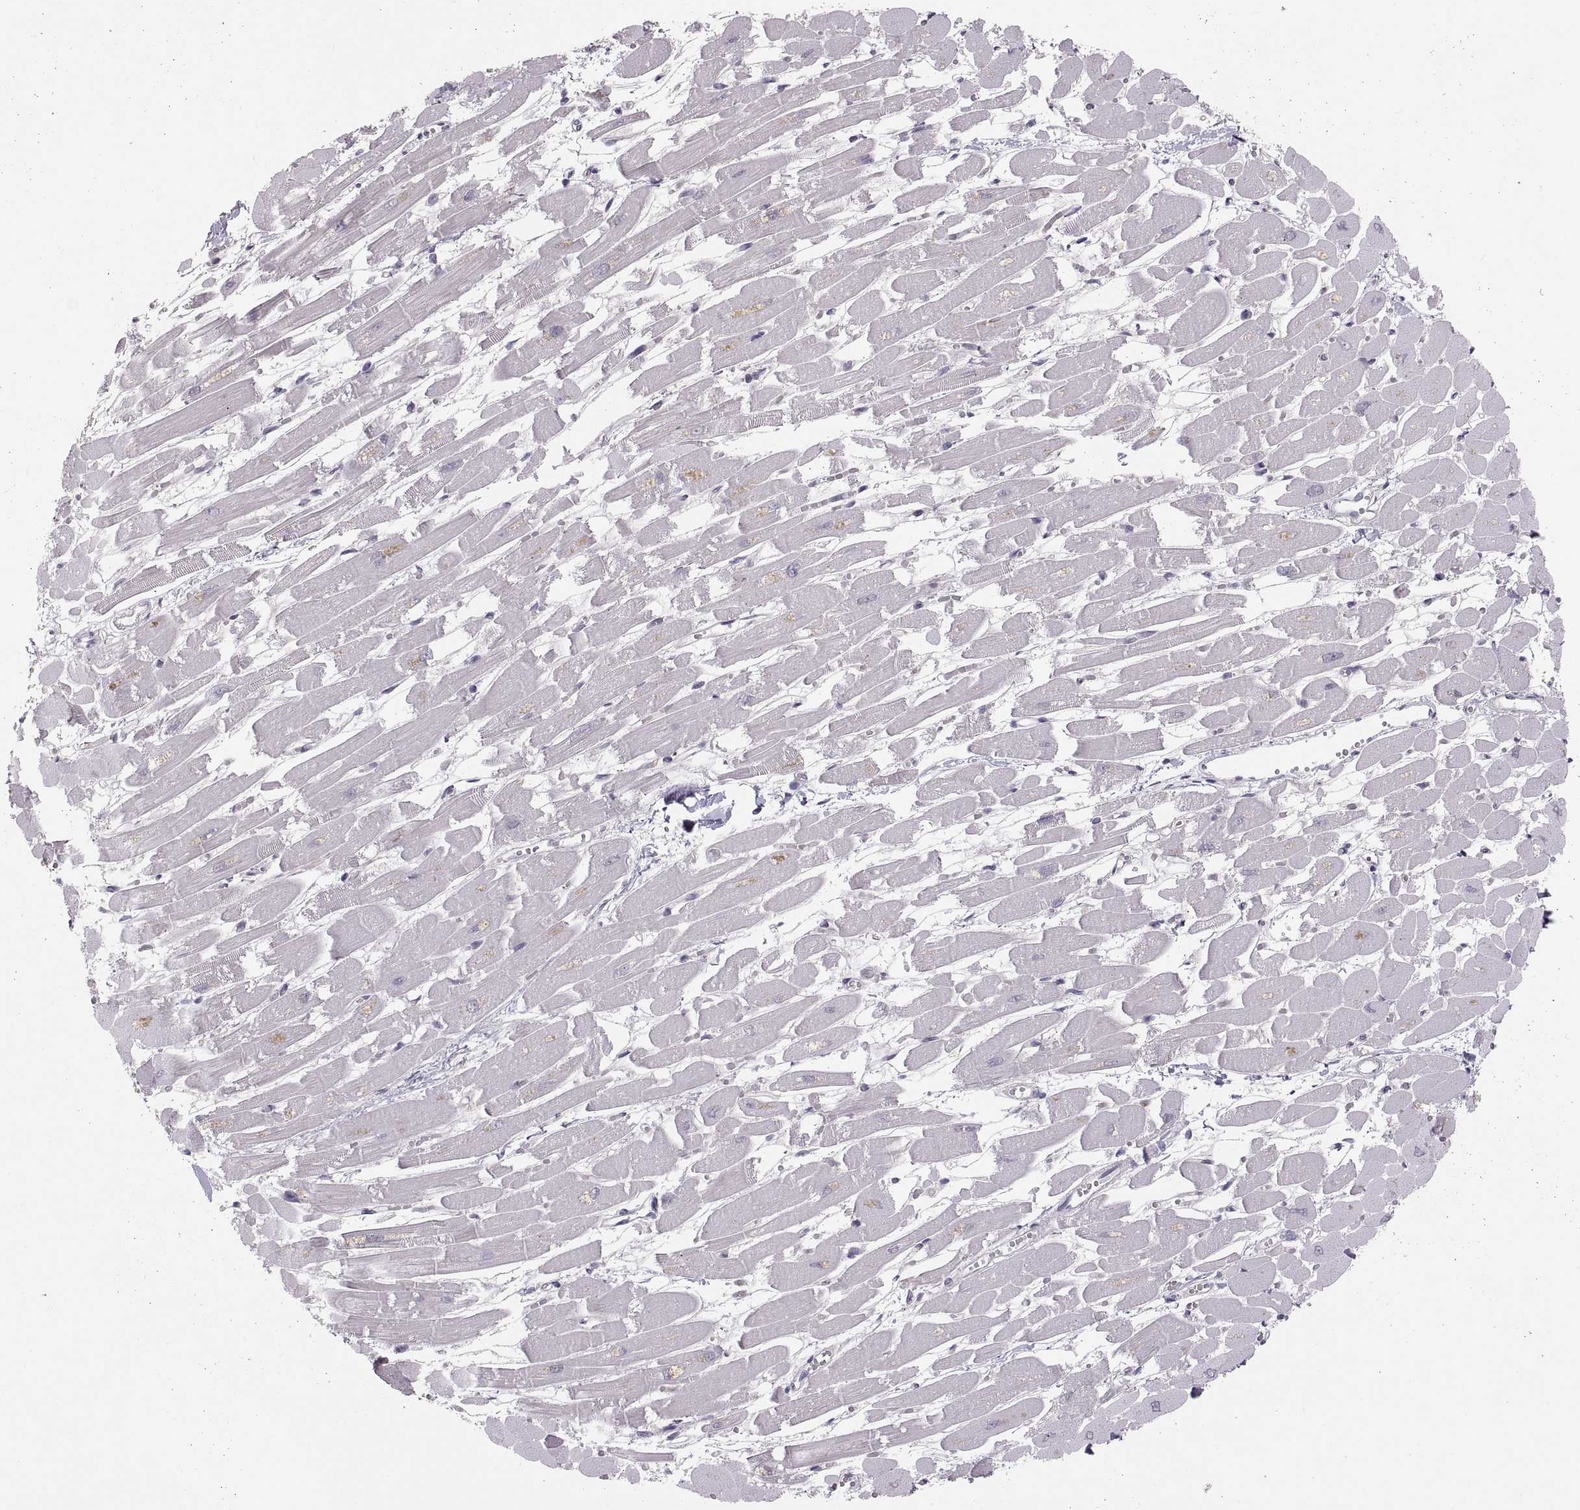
{"staining": {"intensity": "weak", "quantity": "<25%", "location": "nuclear"}, "tissue": "heart muscle", "cell_type": "Cardiomyocytes", "image_type": "normal", "snomed": [{"axis": "morphology", "description": "Normal tissue, NOS"}, {"axis": "topography", "description": "Heart"}], "caption": "The IHC image has no significant expression in cardiomyocytes of heart muscle. Nuclei are stained in blue.", "gene": "SNAI1", "patient": {"sex": "female", "age": 52}}